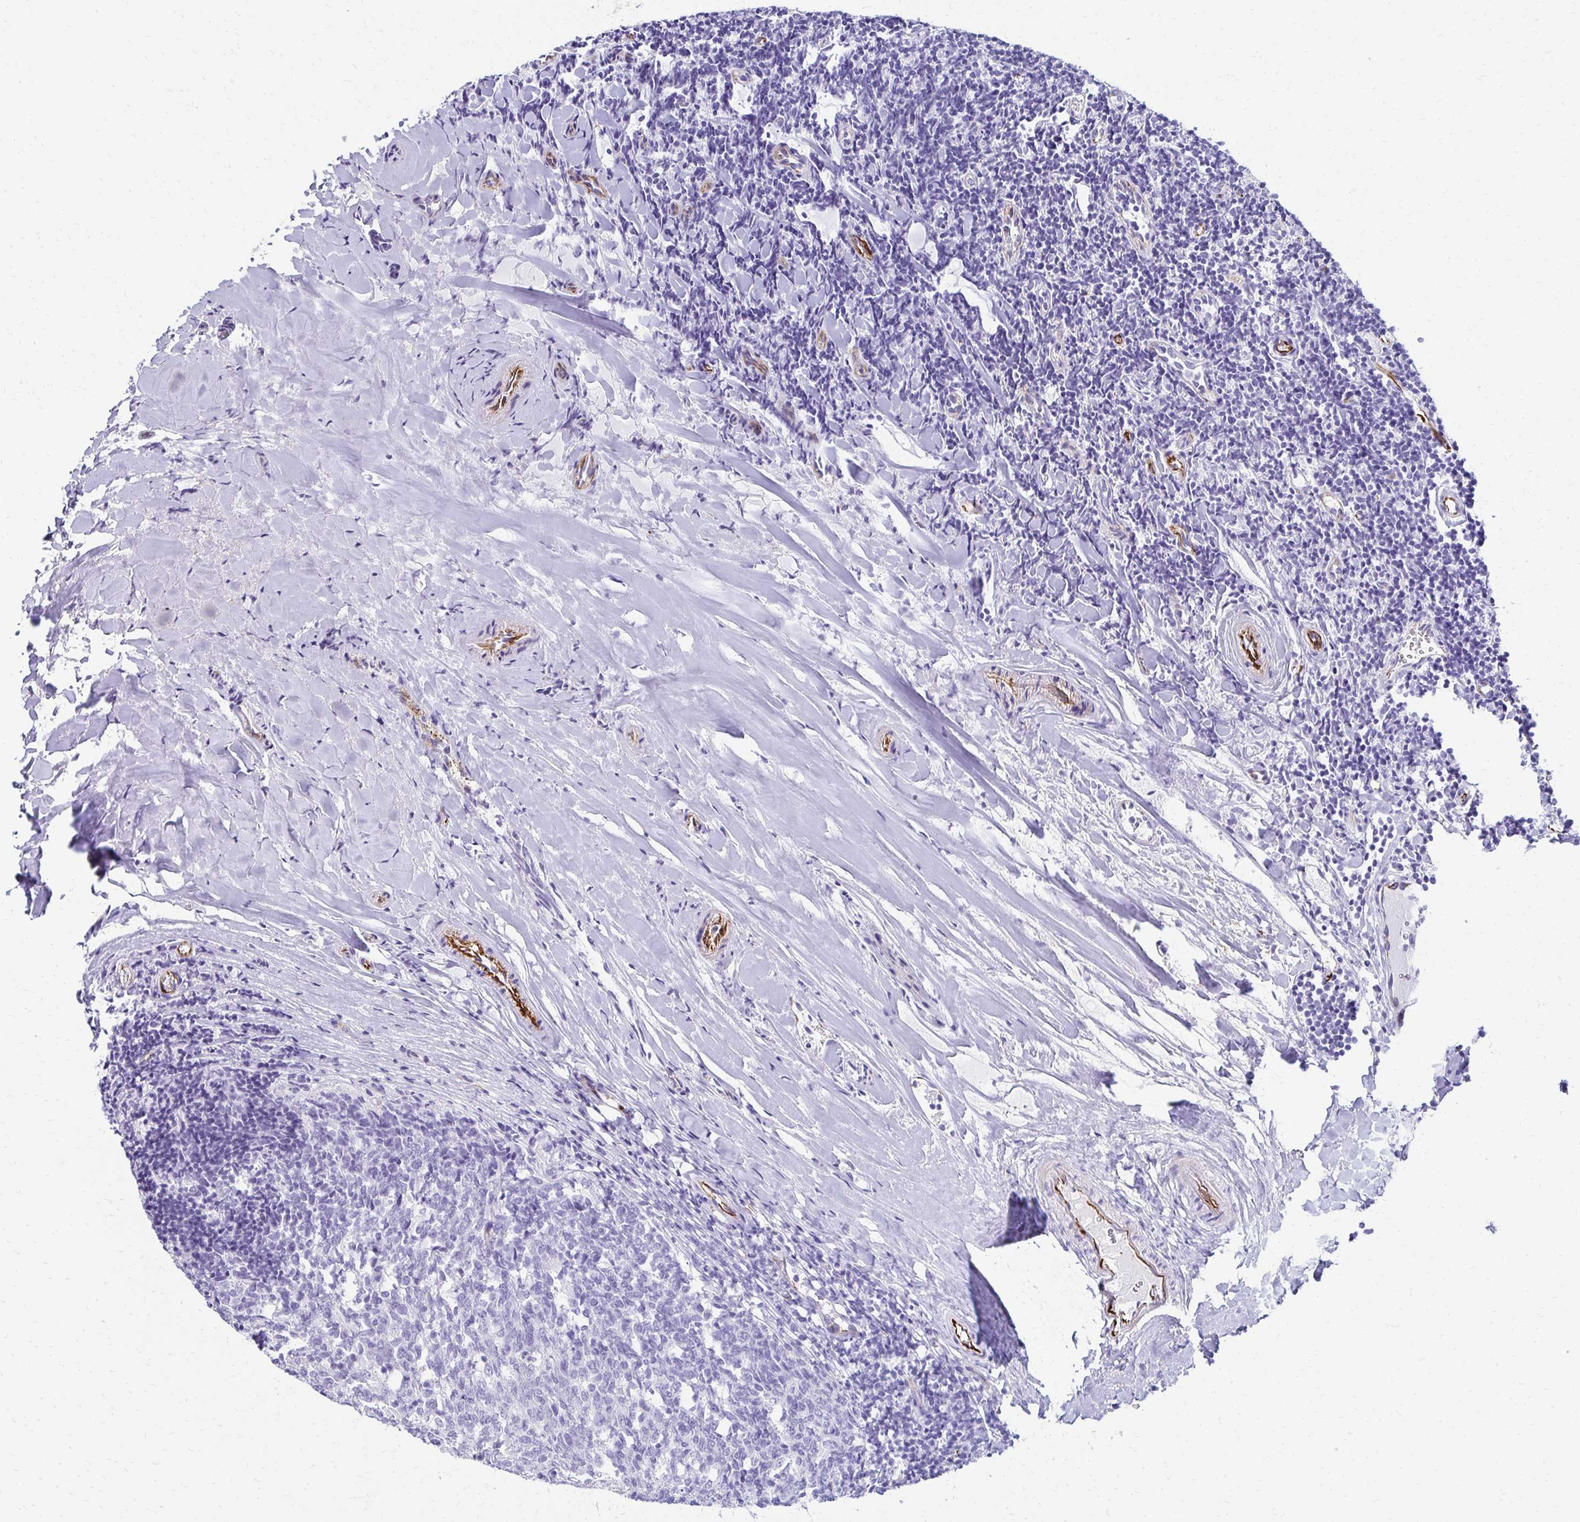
{"staining": {"intensity": "negative", "quantity": "none", "location": "none"}, "tissue": "tonsil", "cell_type": "Germinal center cells", "image_type": "normal", "snomed": [{"axis": "morphology", "description": "Normal tissue, NOS"}, {"axis": "topography", "description": "Tonsil"}], "caption": "The photomicrograph exhibits no significant staining in germinal center cells of tonsil.", "gene": "TMEM54", "patient": {"sex": "female", "age": 10}}